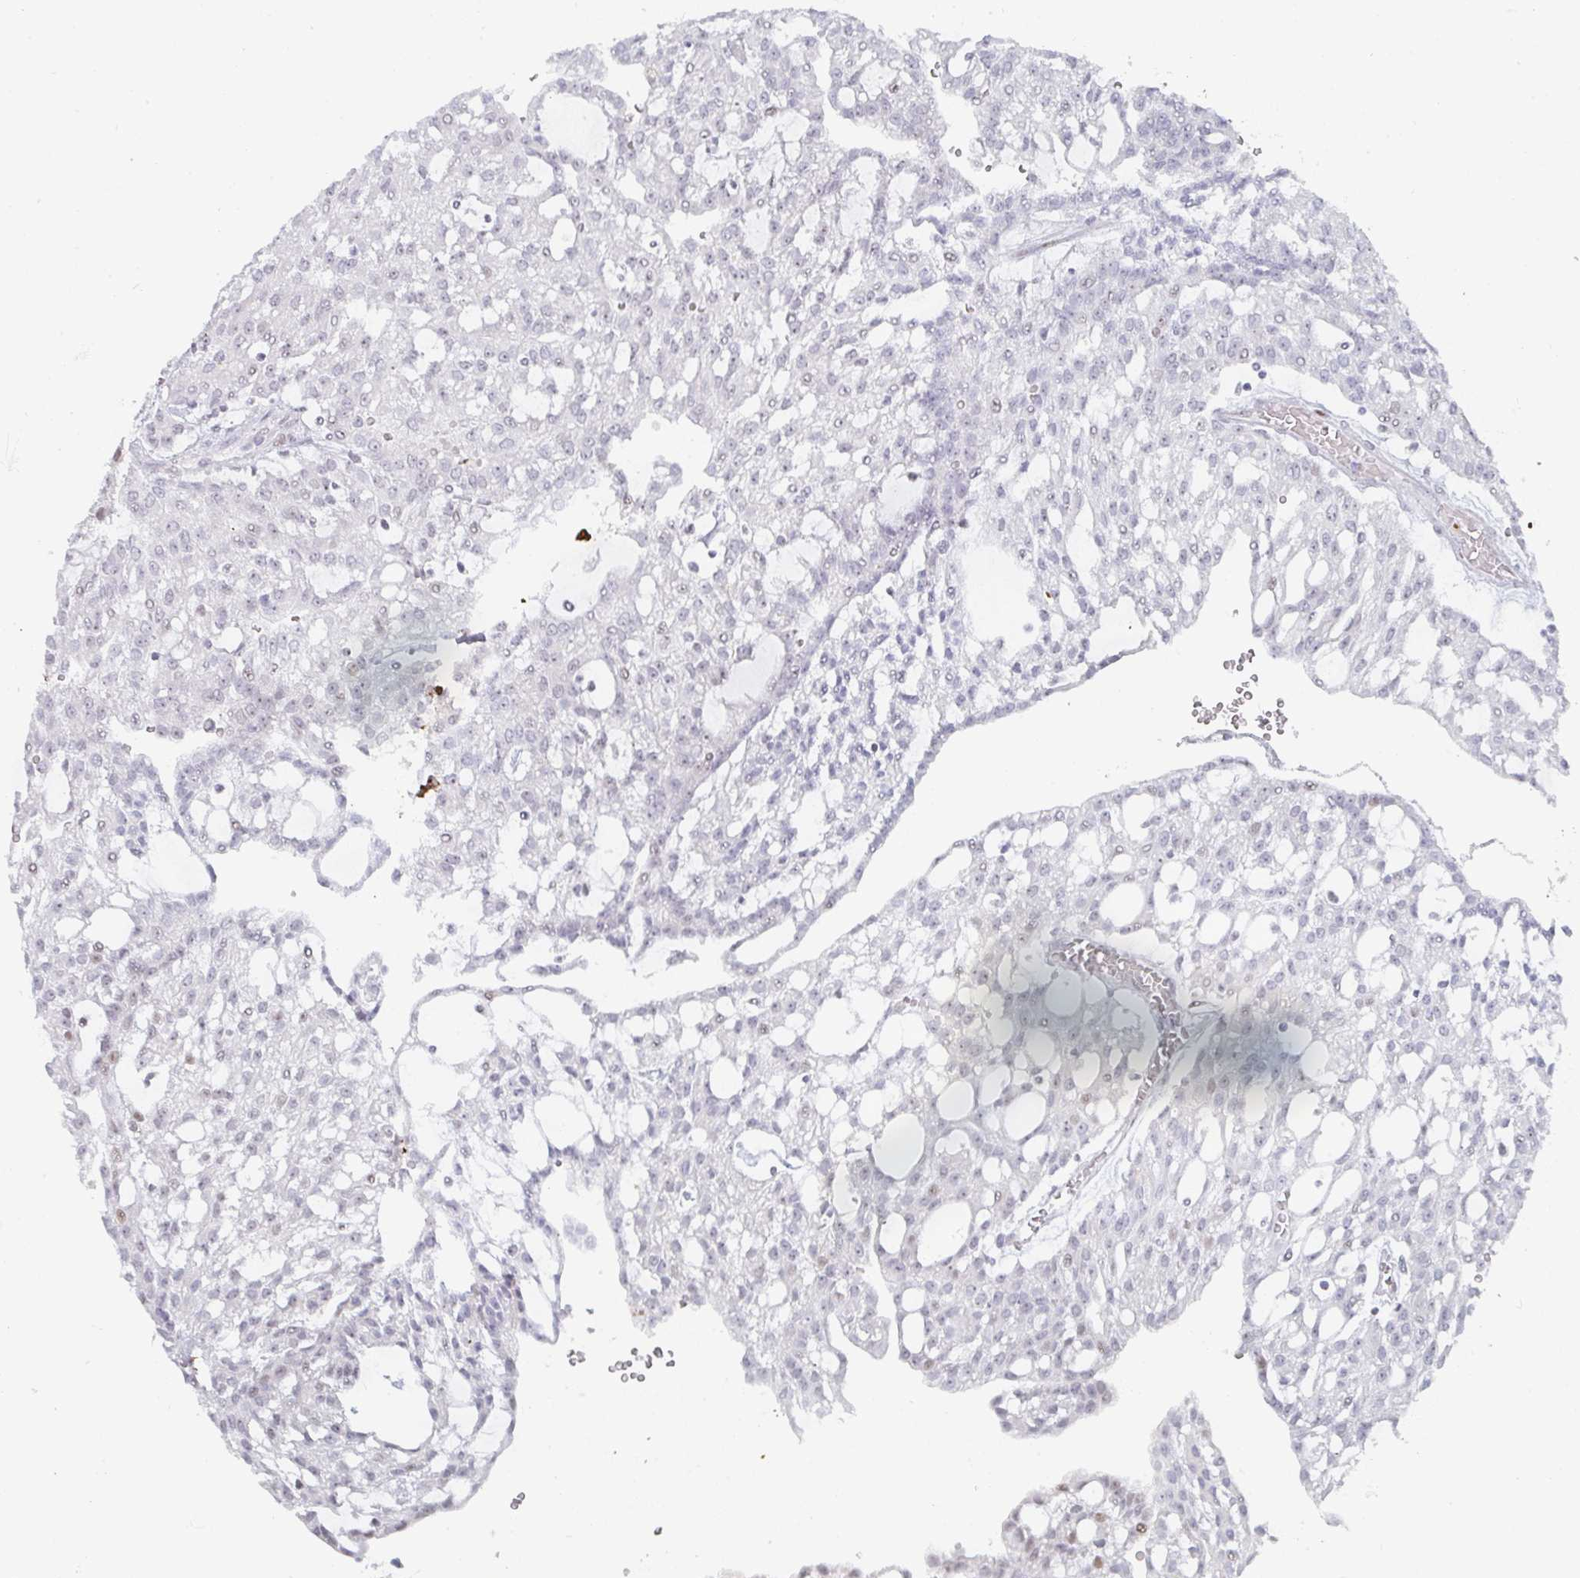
{"staining": {"intensity": "negative", "quantity": "none", "location": "none"}, "tissue": "renal cancer", "cell_type": "Tumor cells", "image_type": "cancer", "snomed": [{"axis": "morphology", "description": "Adenocarcinoma, NOS"}, {"axis": "topography", "description": "Kidney"}], "caption": "IHC image of renal cancer stained for a protein (brown), which shows no expression in tumor cells.", "gene": "POU2AF2", "patient": {"sex": "male", "age": 63}}